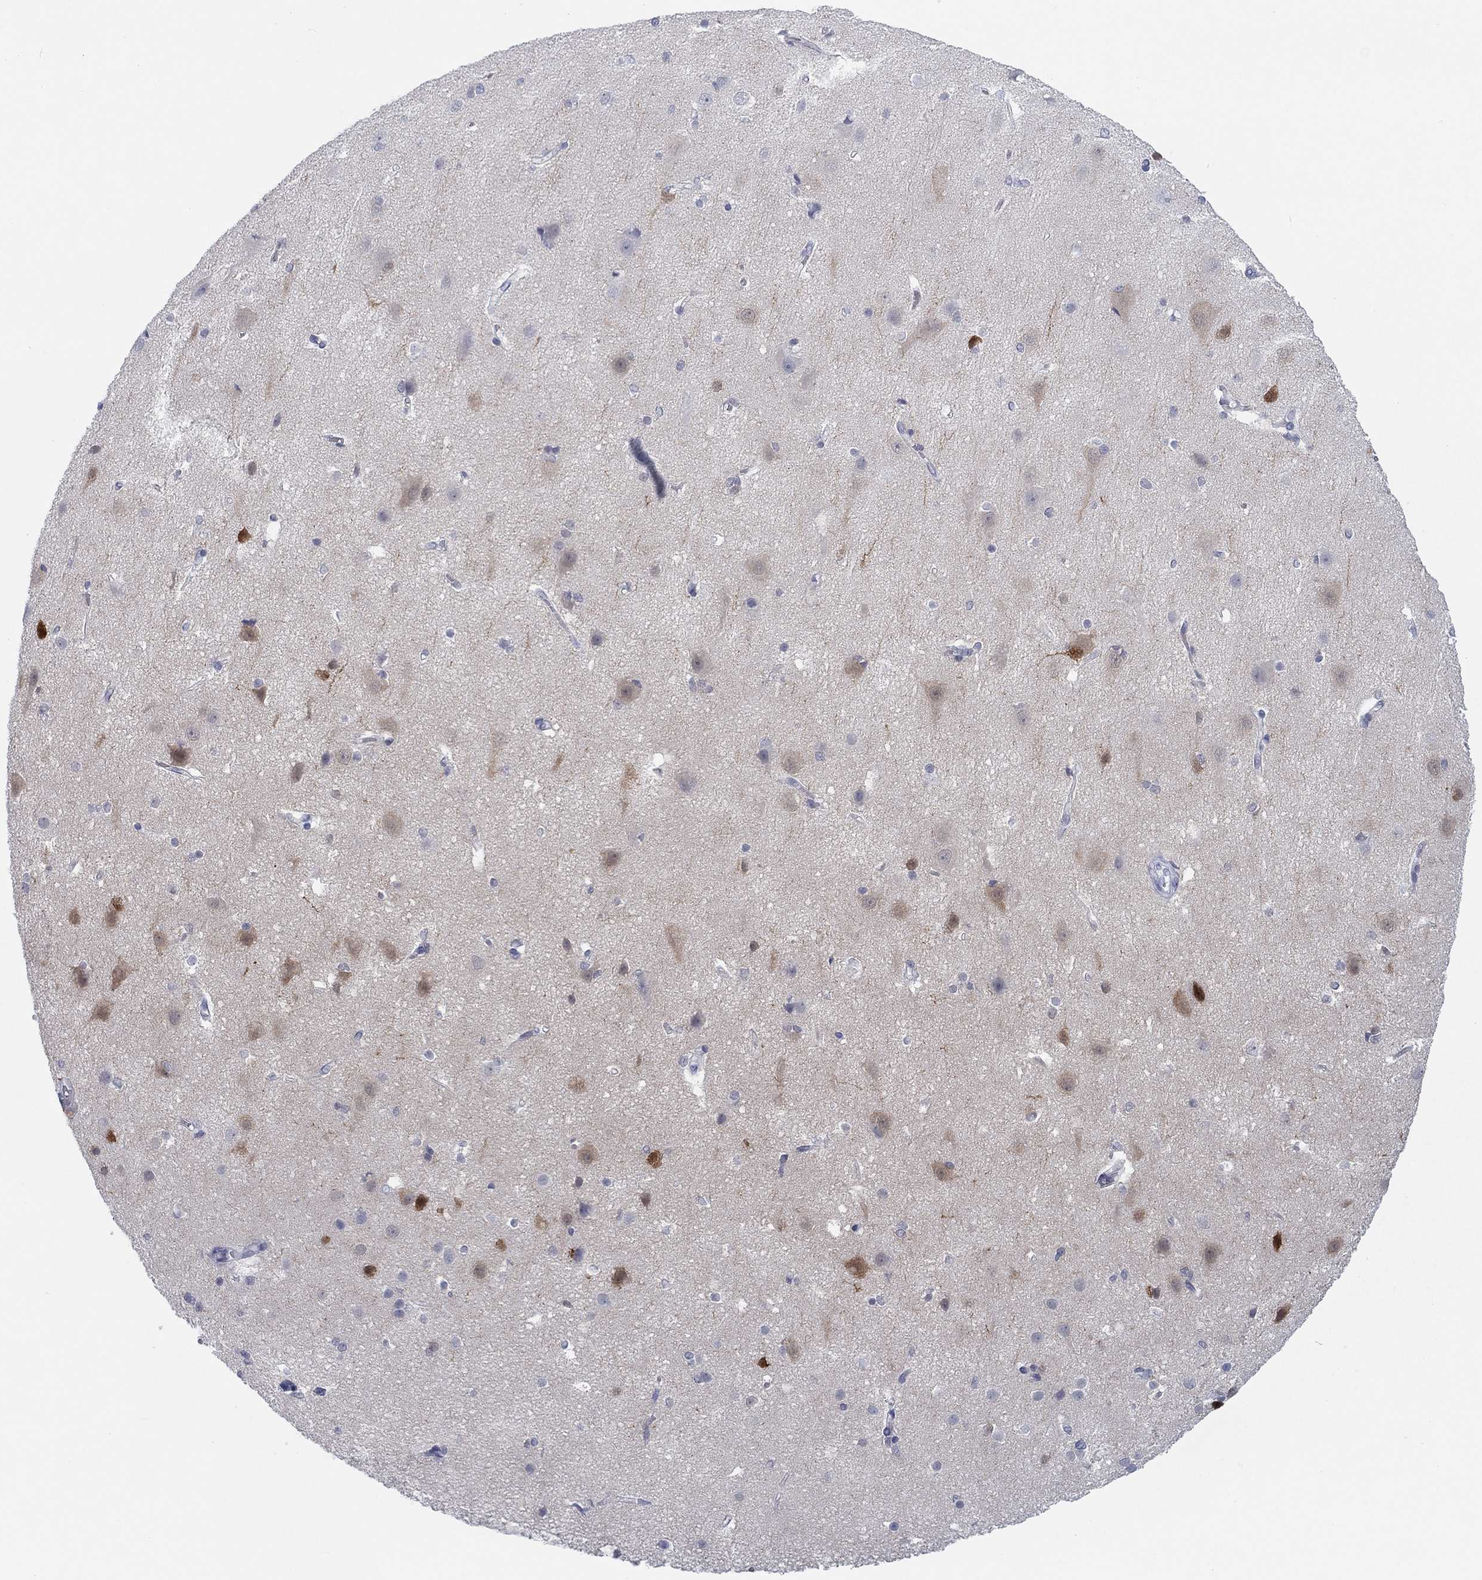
{"staining": {"intensity": "negative", "quantity": "none", "location": "none"}, "tissue": "cerebral cortex", "cell_type": "Endothelial cells", "image_type": "normal", "snomed": [{"axis": "morphology", "description": "Normal tissue, NOS"}, {"axis": "topography", "description": "Cerebral cortex"}], "caption": "This micrograph is of unremarkable cerebral cortex stained with immunohistochemistry (IHC) to label a protein in brown with the nuclei are counter-stained blue. There is no staining in endothelial cells. The staining was performed using DAB to visualize the protein expression in brown, while the nuclei were stained in blue with hematoxylin (Magnification: 20x).", "gene": "CALB1", "patient": {"sex": "male", "age": 37}}